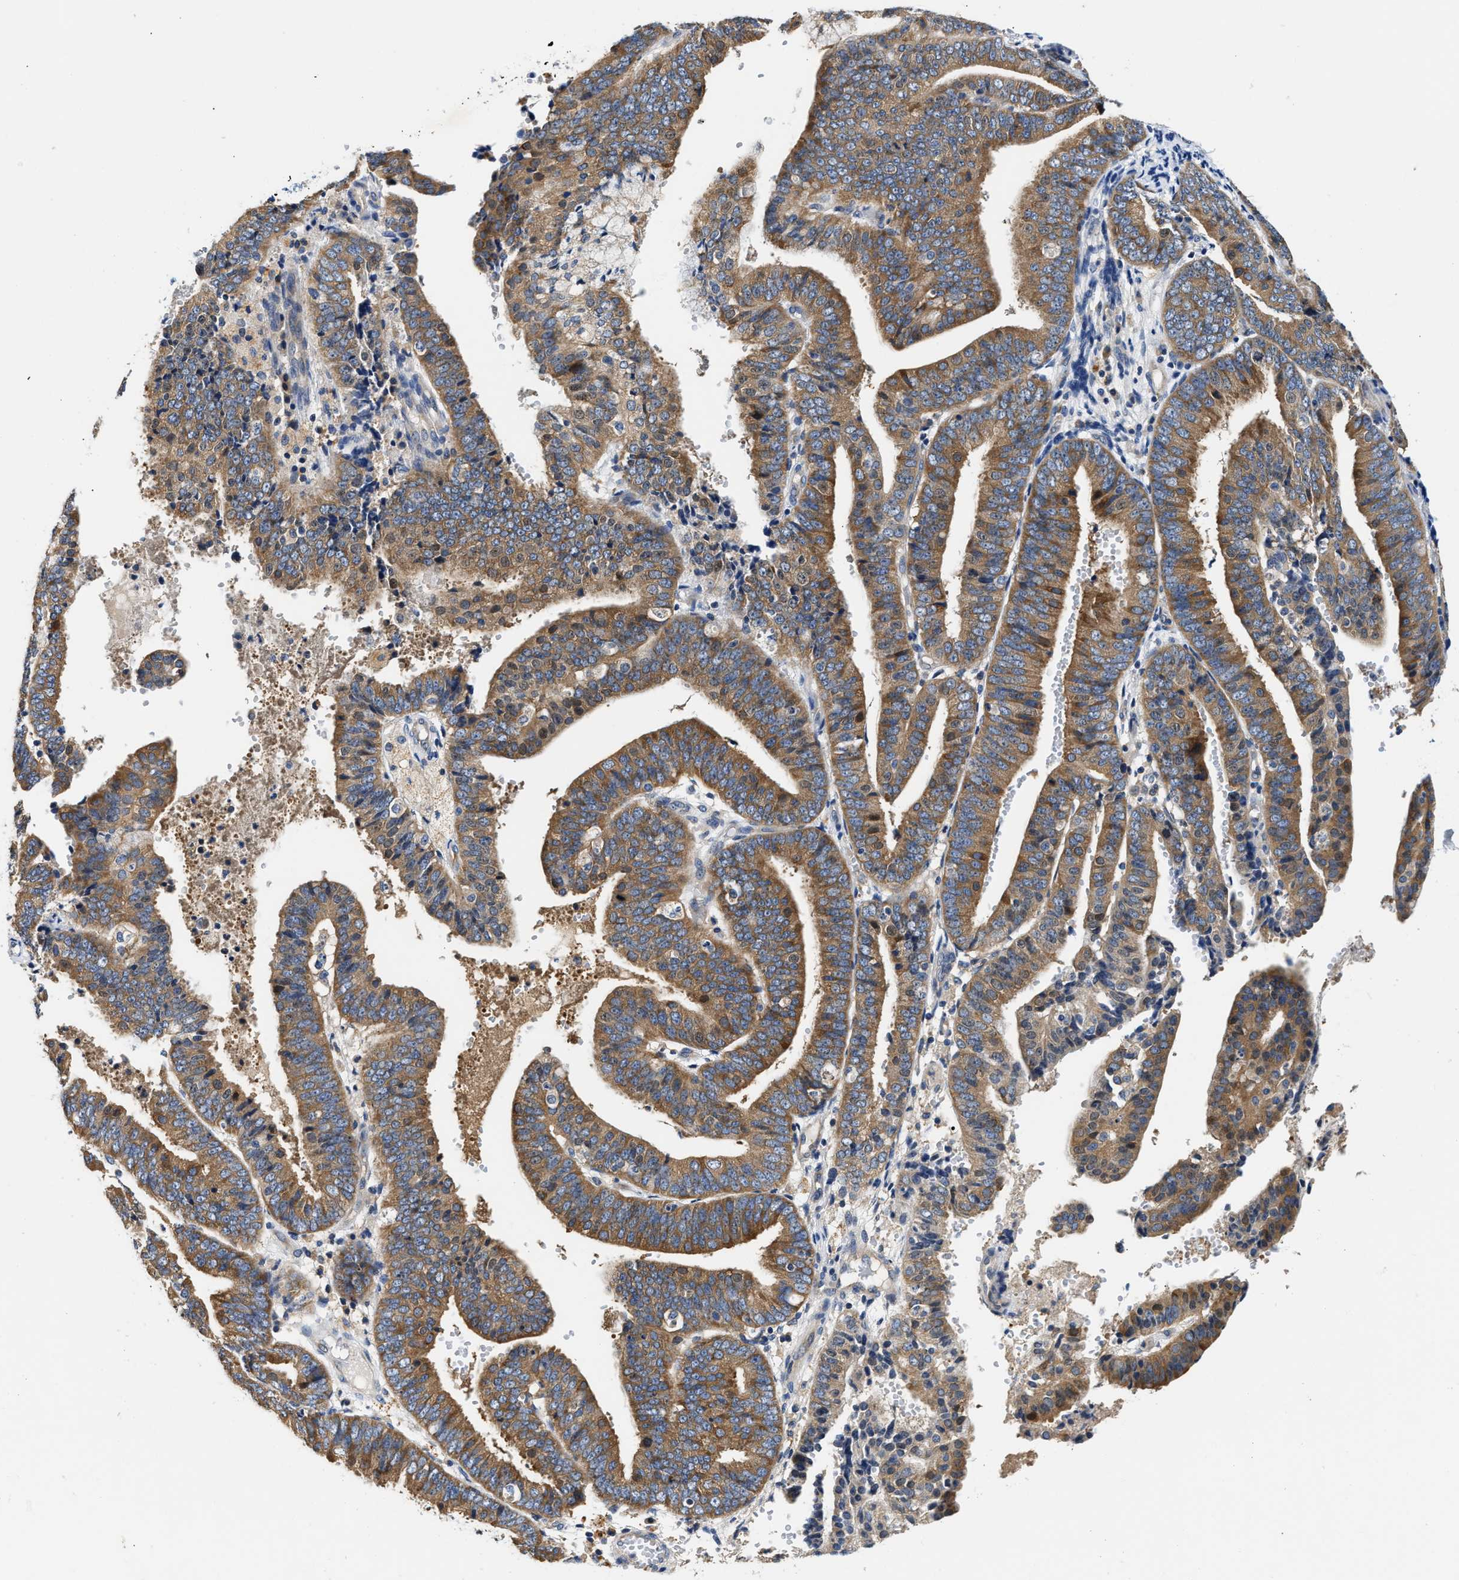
{"staining": {"intensity": "moderate", "quantity": ">75%", "location": "cytoplasmic/membranous"}, "tissue": "endometrial cancer", "cell_type": "Tumor cells", "image_type": "cancer", "snomed": [{"axis": "morphology", "description": "Adenocarcinoma, NOS"}, {"axis": "topography", "description": "Endometrium"}], "caption": "A brown stain labels moderate cytoplasmic/membranous staining of a protein in endometrial adenocarcinoma tumor cells.", "gene": "FAM185A", "patient": {"sex": "female", "age": 63}}